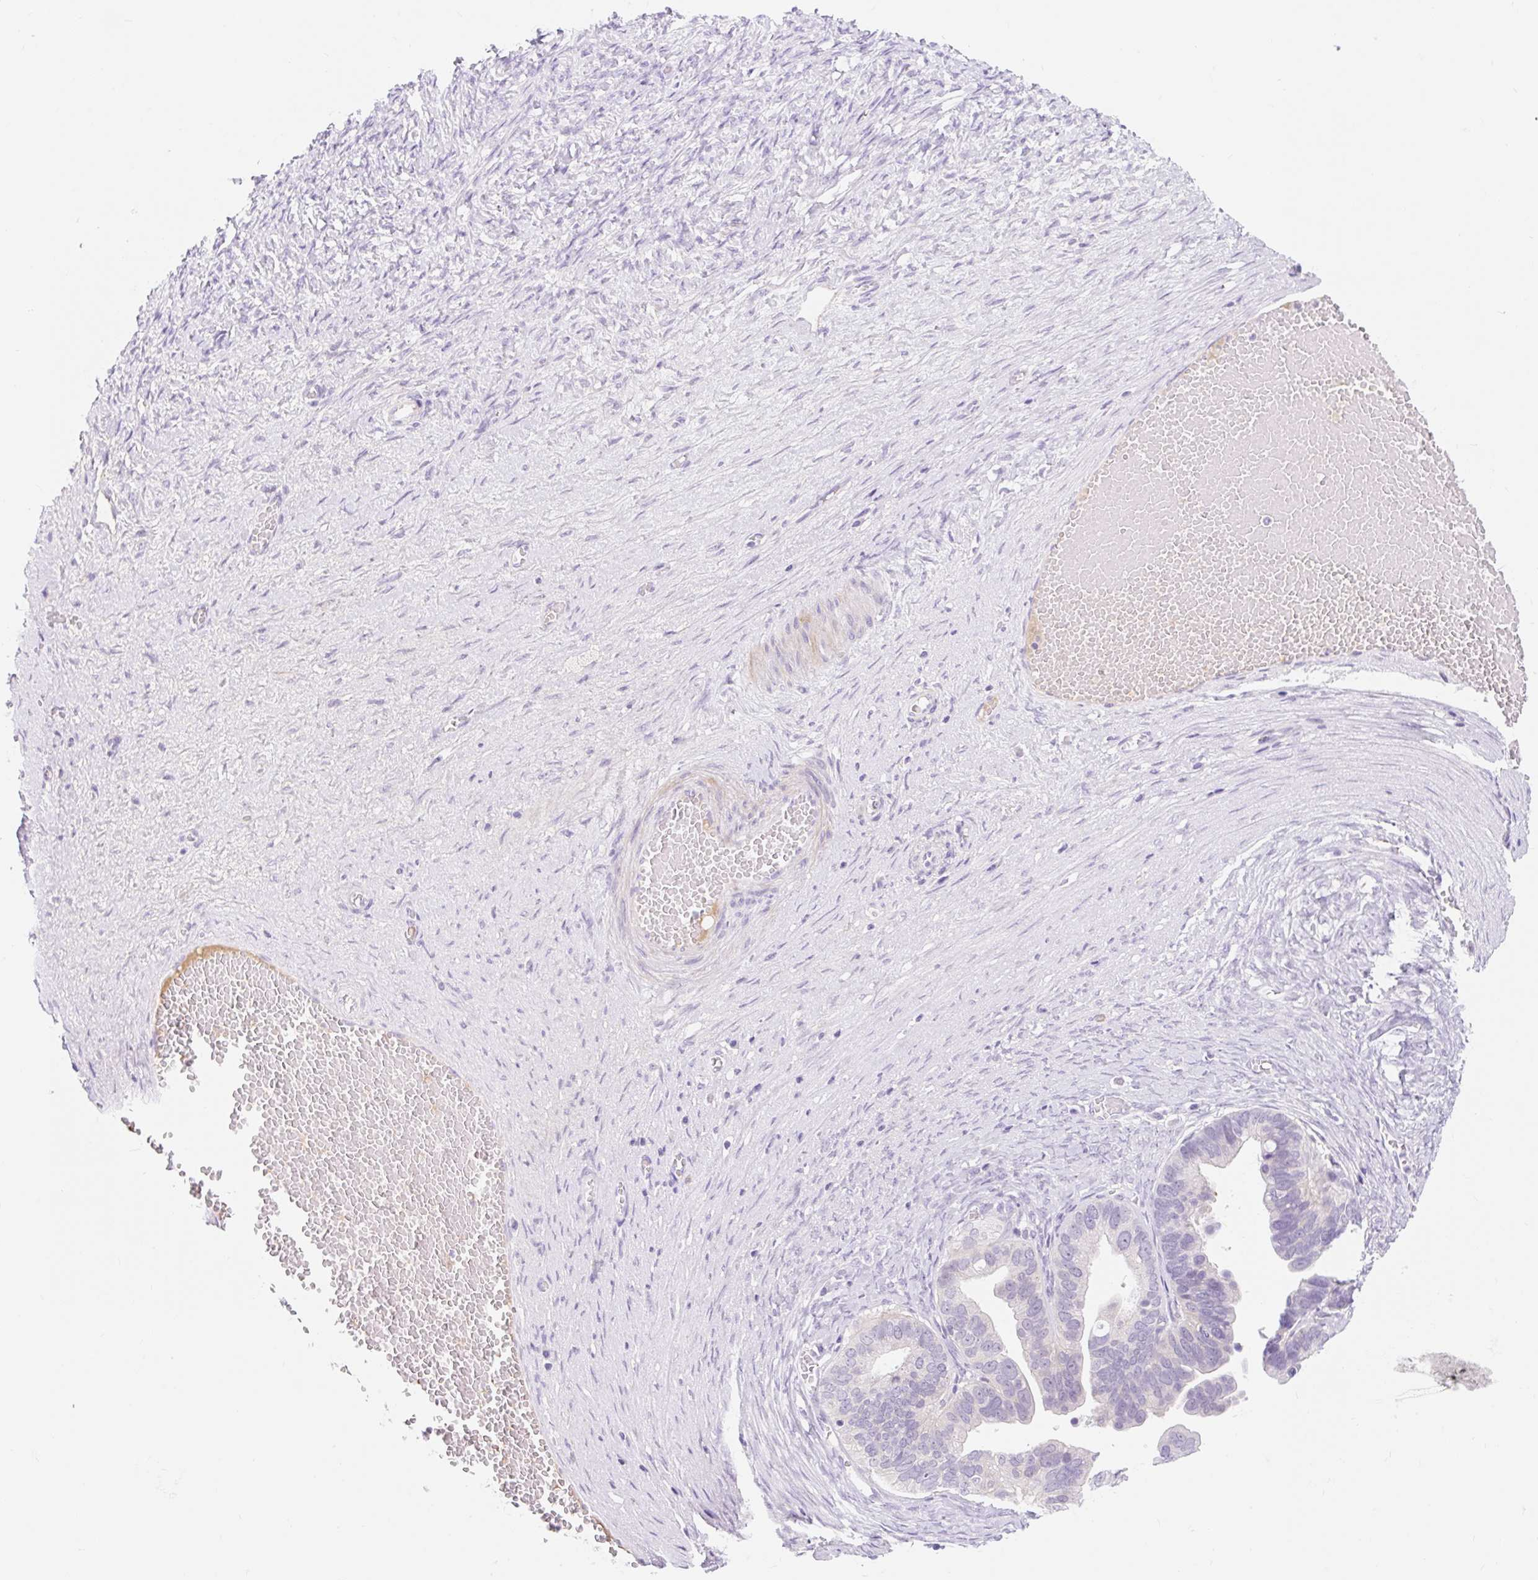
{"staining": {"intensity": "negative", "quantity": "none", "location": "none"}, "tissue": "ovarian cancer", "cell_type": "Tumor cells", "image_type": "cancer", "snomed": [{"axis": "morphology", "description": "Cystadenocarcinoma, serous, NOS"}, {"axis": "topography", "description": "Ovary"}], "caption": "Ovarian cancer (serous cystadenocarcinoma) stained for a protein using immunohistochemistry exhibits no positivity tumor cells.", "gene": "SLC28A1", "patient": {"sex": "female", "age": 56}}